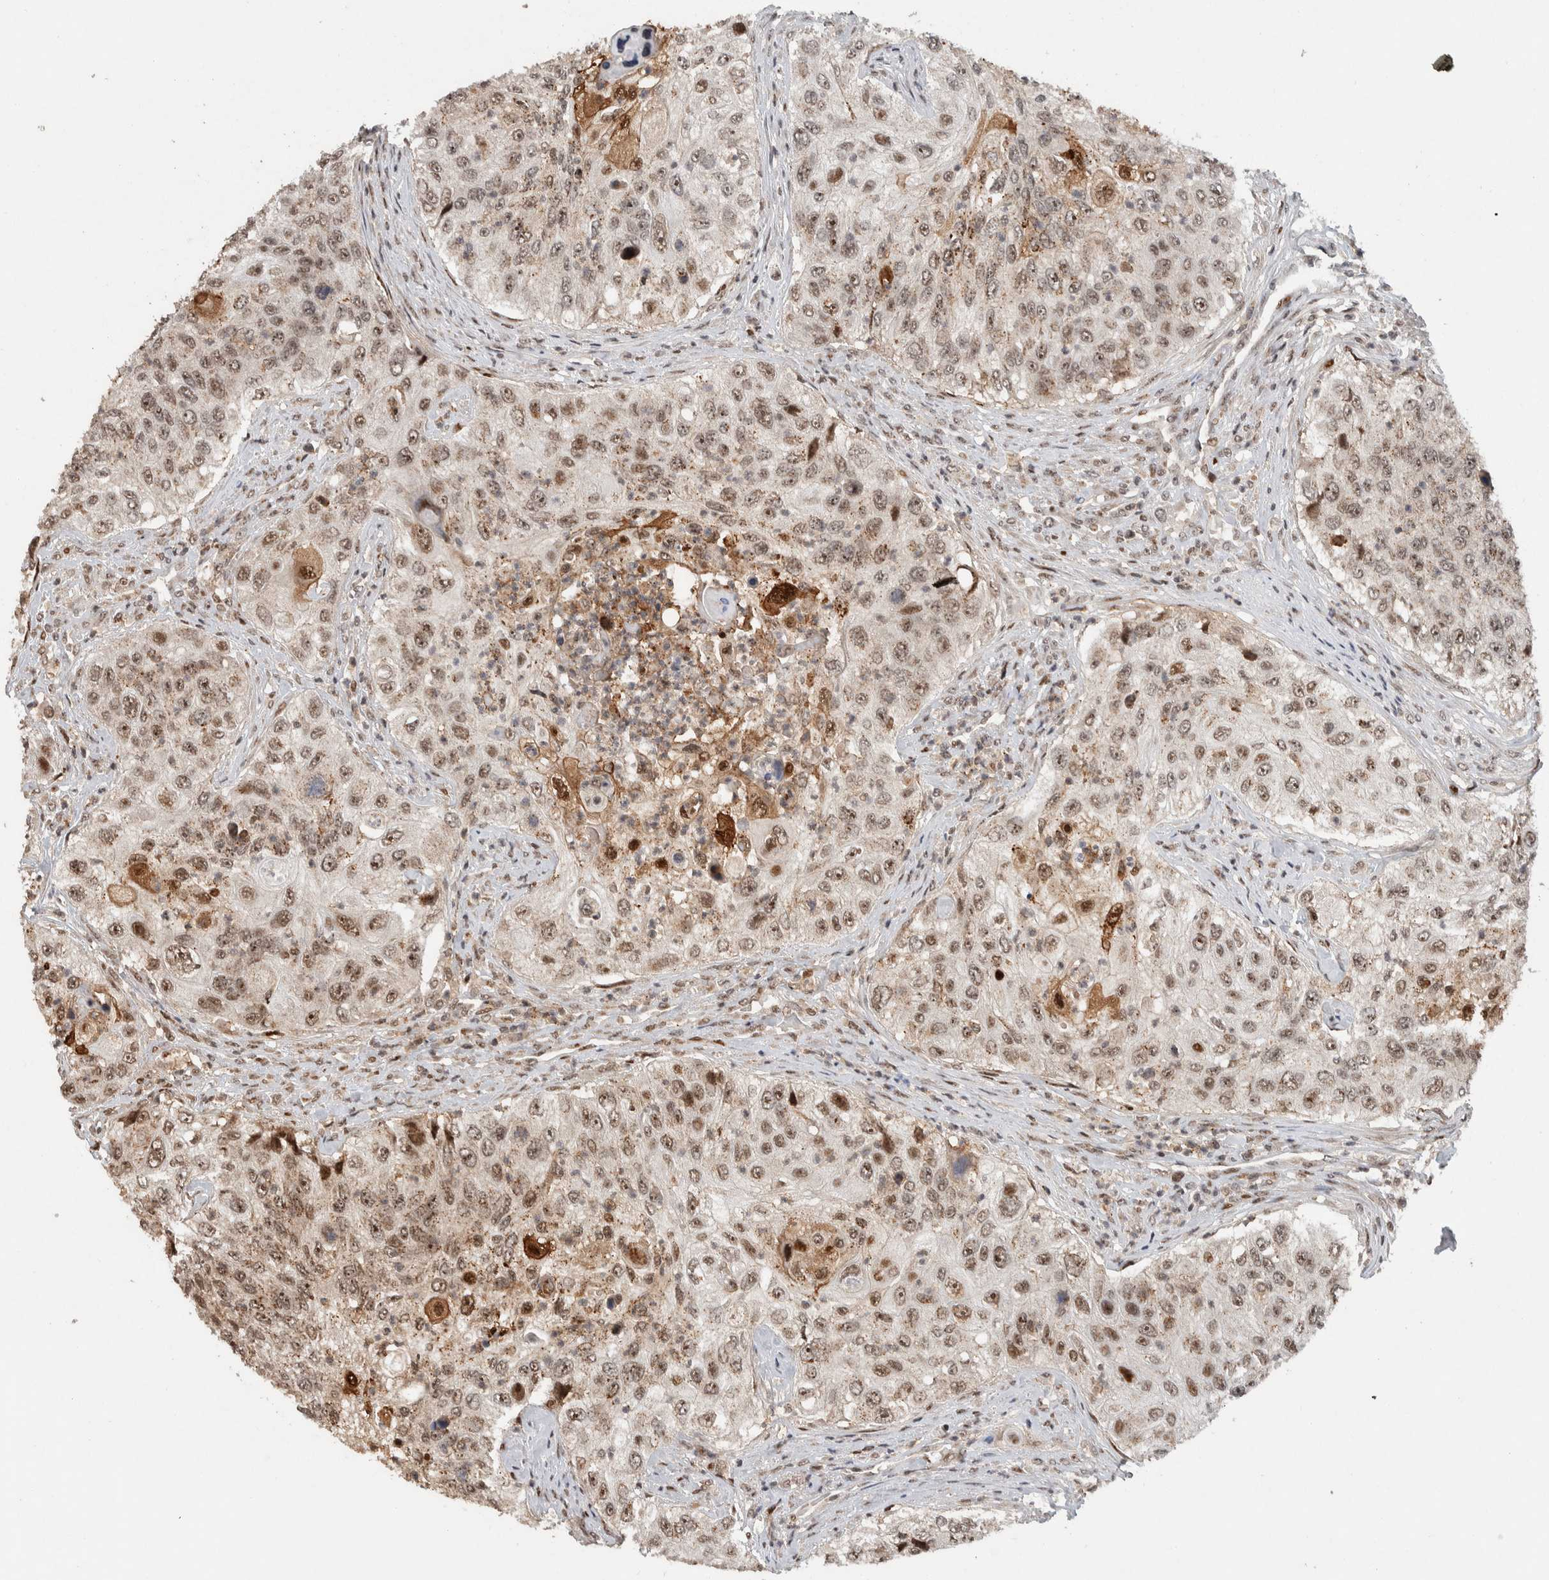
{"staining": {"intensity": "weak", "quantity": ">75%", "location": "nuclear"}, "tissue": "urothelial cancer", "cell_type": "Tumor cells", "image_type": "cancer", "snomed": [{"axis": "morphology", "description": "Urothelial carcinoma, High grade"}, {"axis": "topography", "description": "Urinary bladder"}], "caption": "Urothelial cancer was stained to show a protein in brown. There is low levels of weak nuclear expression in approximately >75% of tumor cells. Immunohistochemistry stains the protein in brown and the nuclei are stained blue.", "gene": "ZNF521", "patient": {"sex": "female", "age": 60}}